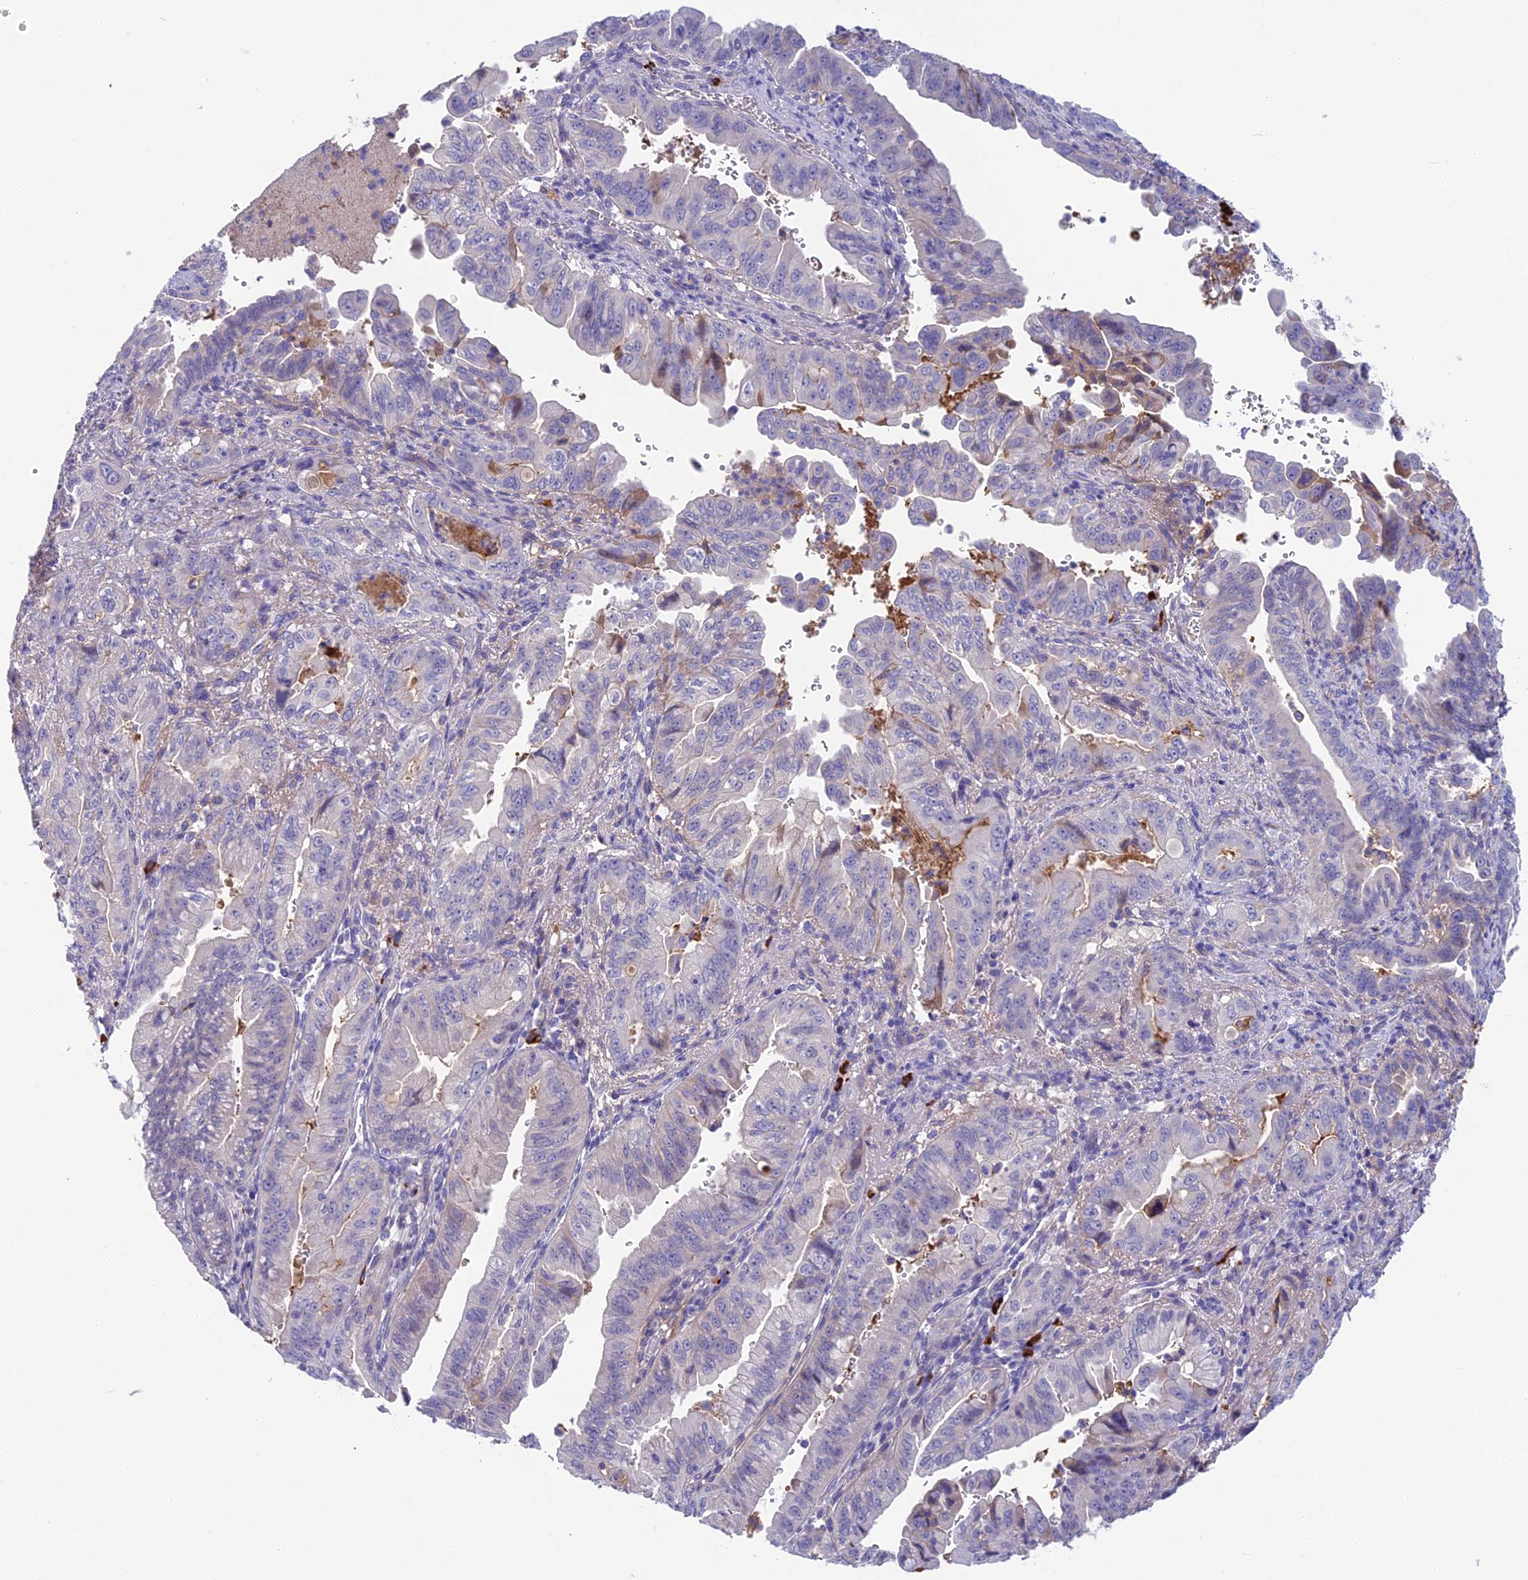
{"staining": {"intensity": "negative", "quantity": "none", "location": "none"}, "tissue": "pancreatic cancer", "cell_type": "Tumor cells", "image_type": "cancer", "snomed": [{"axis": "morphology", "description": "Adenocarcinoma, NOS"}, {"axis": "topography", "description": "Pancreas"}], "caption": "Tumor cells are negative for protein expression in human pancreatic cancer.", "gene": "SNAP91", "patient": {"sex": "male", "age": 70}}